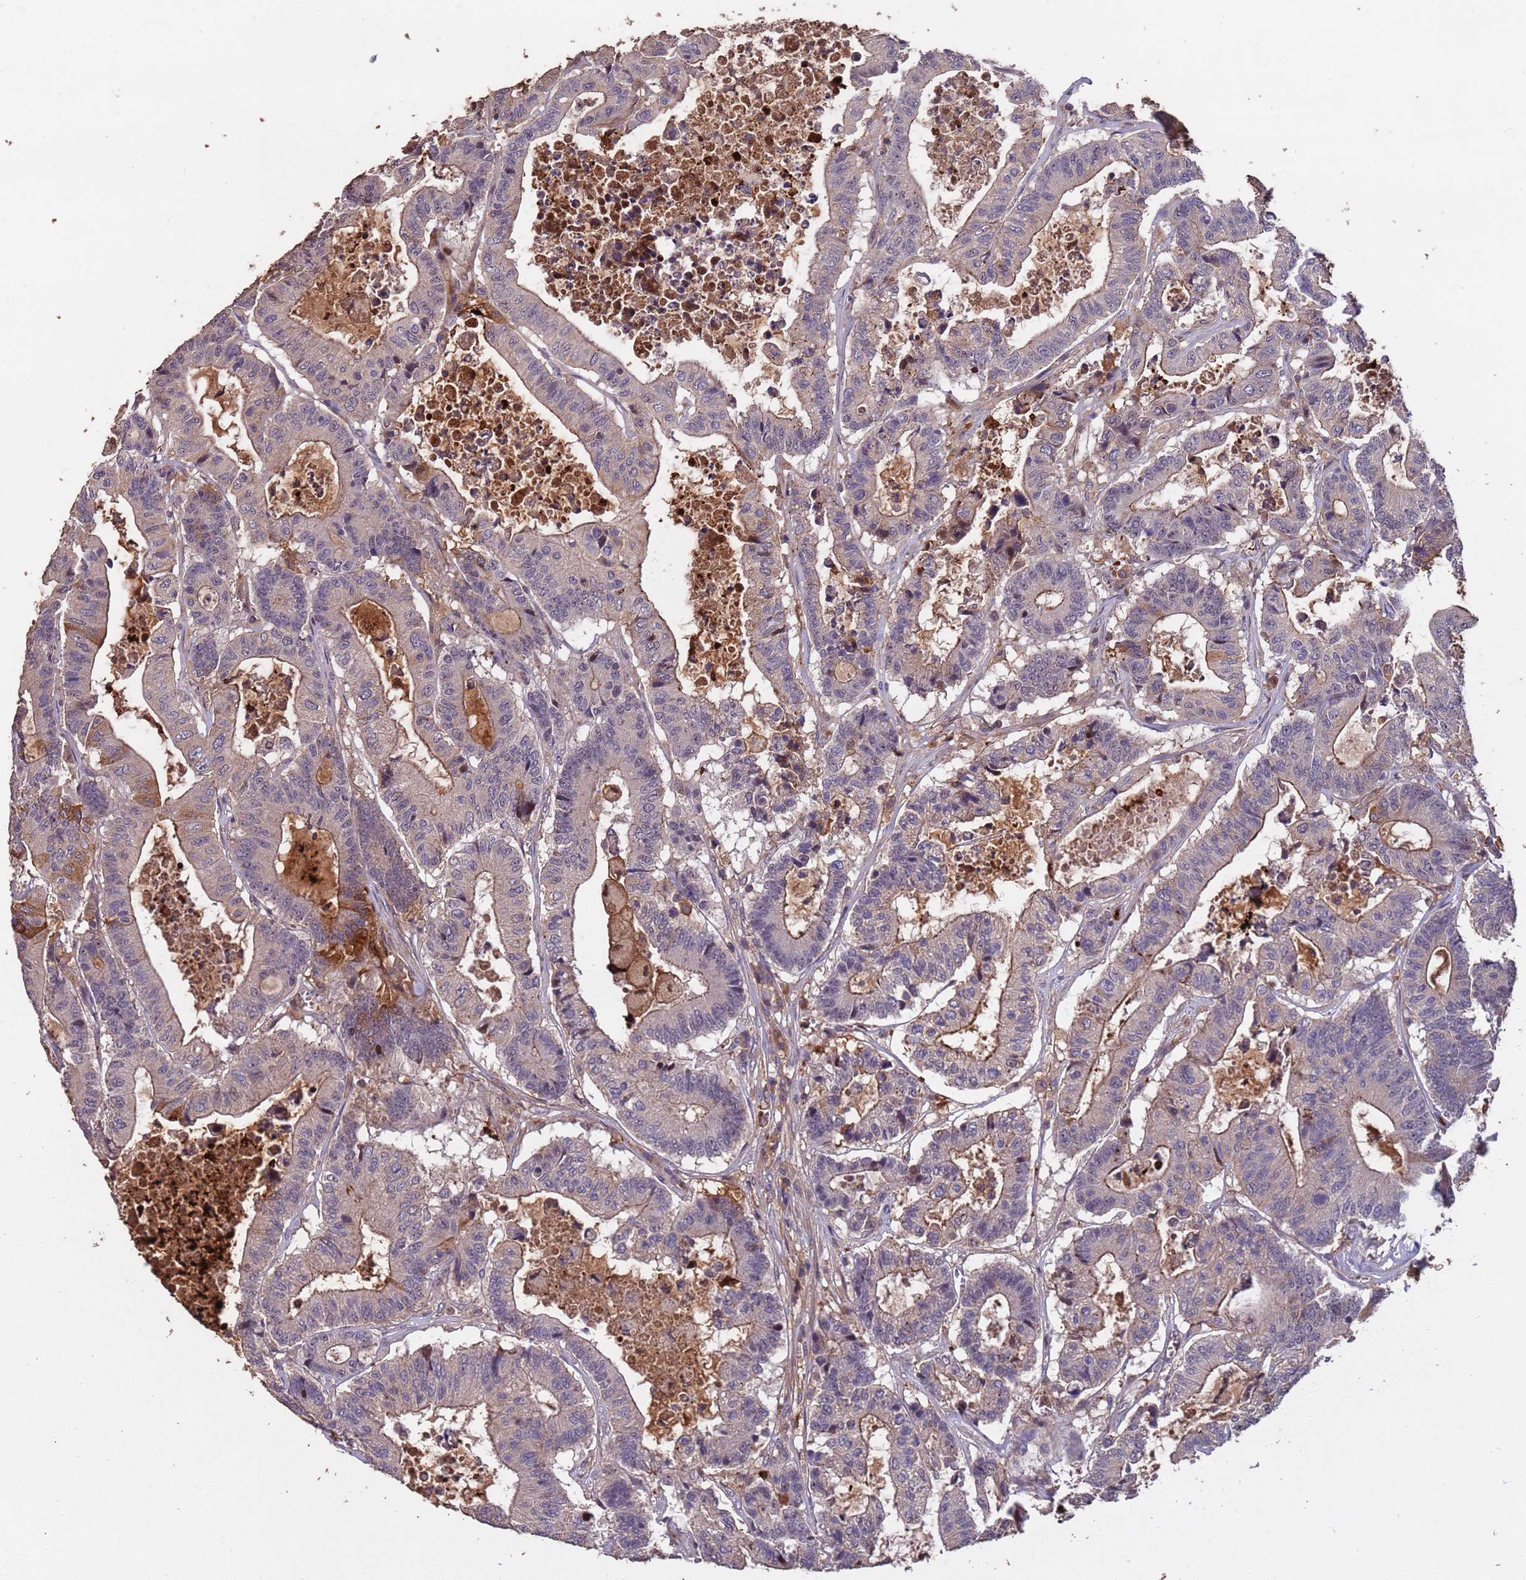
{"staining": {"intensity": "moderate", "quantity": "<25%", "location": "cytoplasmic/membranous"}, "tissue": "colorectal cancer", "cell_type": "Tumor cells", "image_type": "cancer", "snomed": [{"axis": "morphology", "description": "Adenocarcinoma, NOS"}, {"axis": "topography", "description": "Colon"}], "caption": "A high-resolution image shows immunohistochemistry (IHC) staining of colorectal cancer, which exhibits moderate cytoplasmic/membranous expression in approximately <25% of tumor cells.", "gene": "CCDC184", "patient": {"sex": "female", "age": 84}}